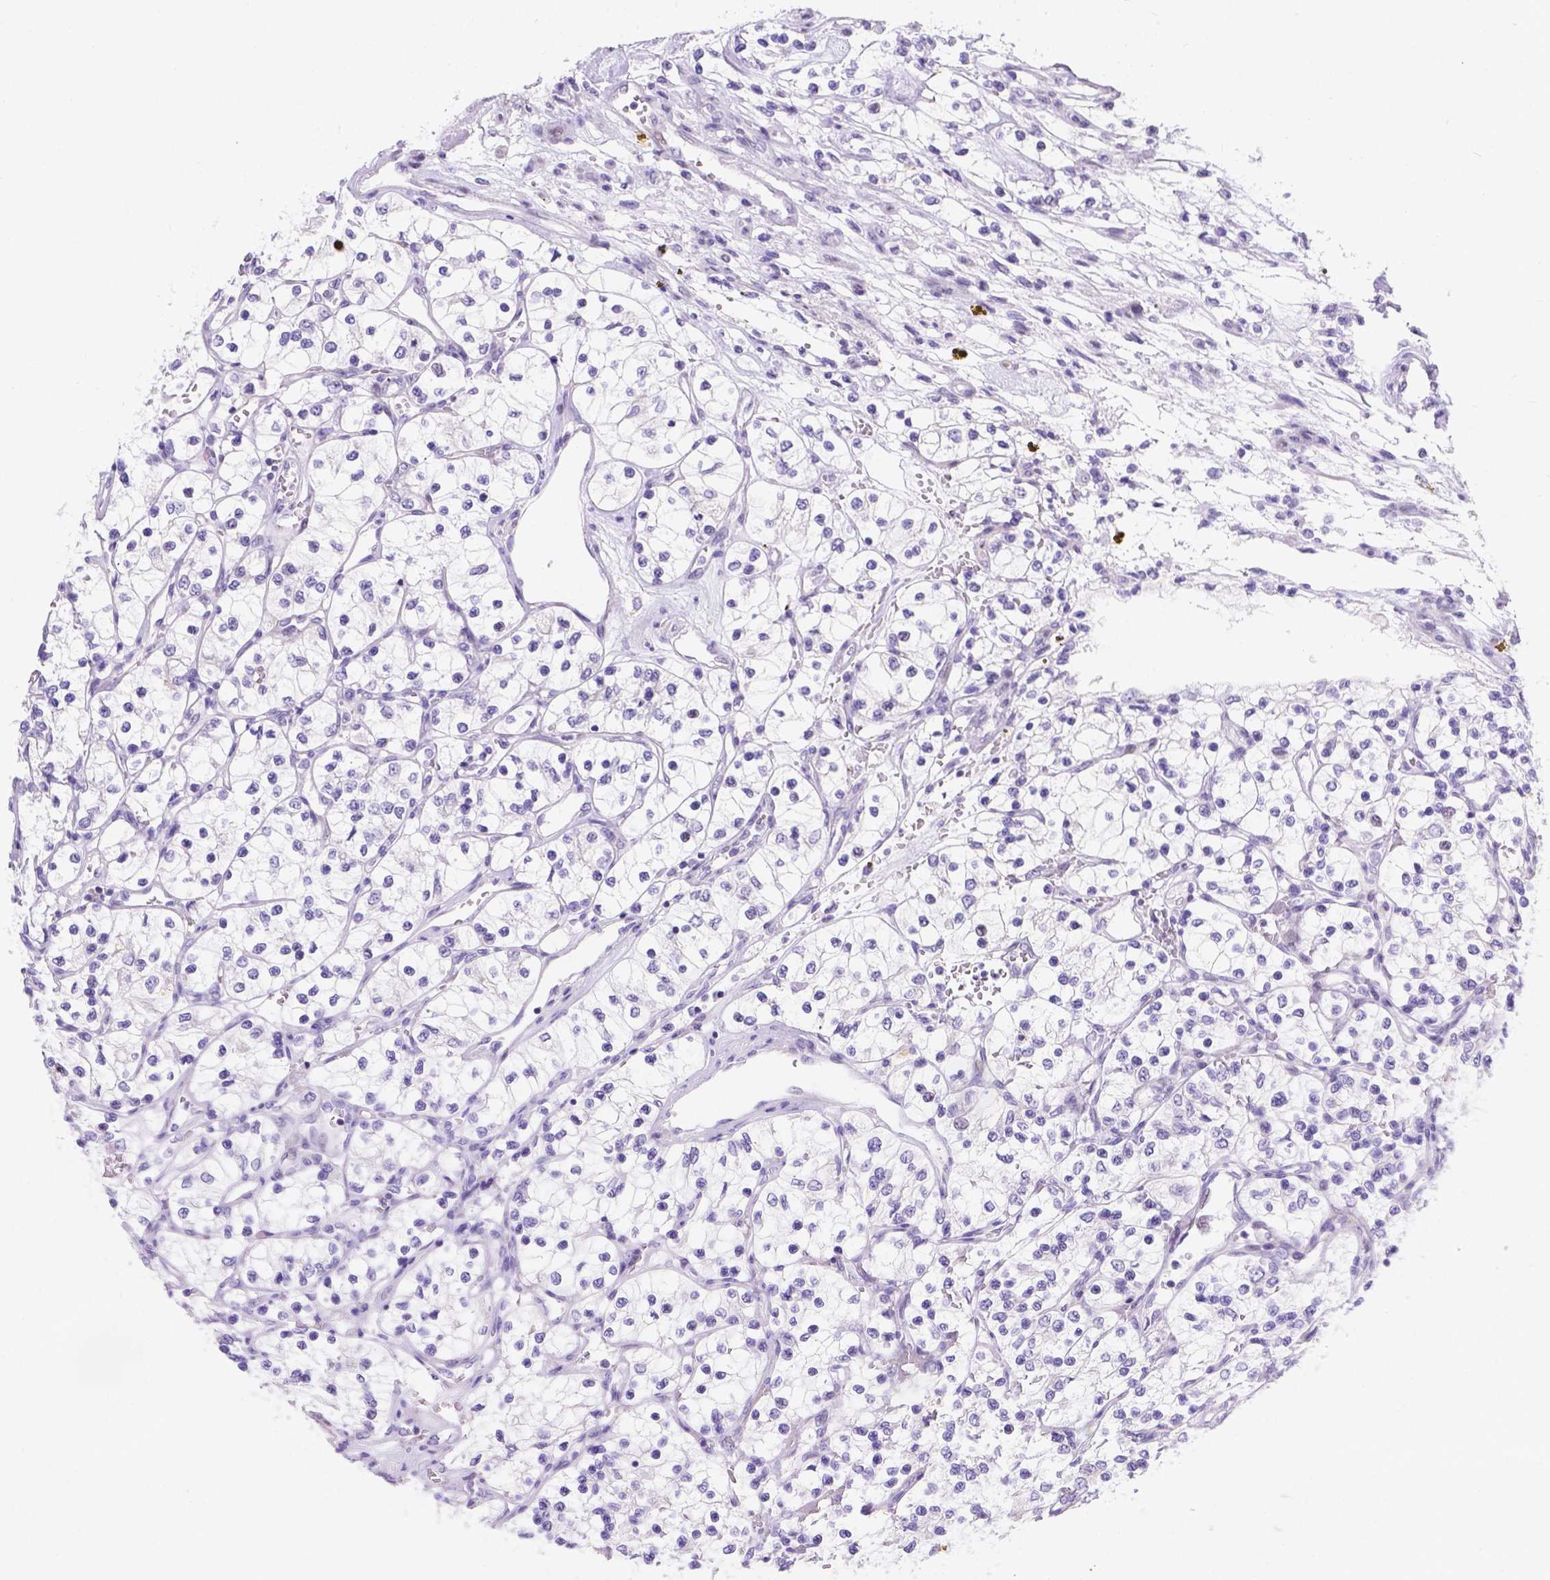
{"staining": {"intensity": "negative", "quantity": "none", "location": "none"}, "tissue": "renal cancer", "cell_type": "Tumor cells", "image_type": "cancer", "snomed": [{"axis": "morphology", "description": "Adenocarcinoma, NOS"}, {"axis": "topography", "description": "Kidney"}], "caption": "This is a histopathology image of immunohistochemistry staining of renal cancer (adenocarcinoma), which shows no staining in tumor cells.", "gene": "DMWD", "patient": {"sex": "female", "age": 69}}